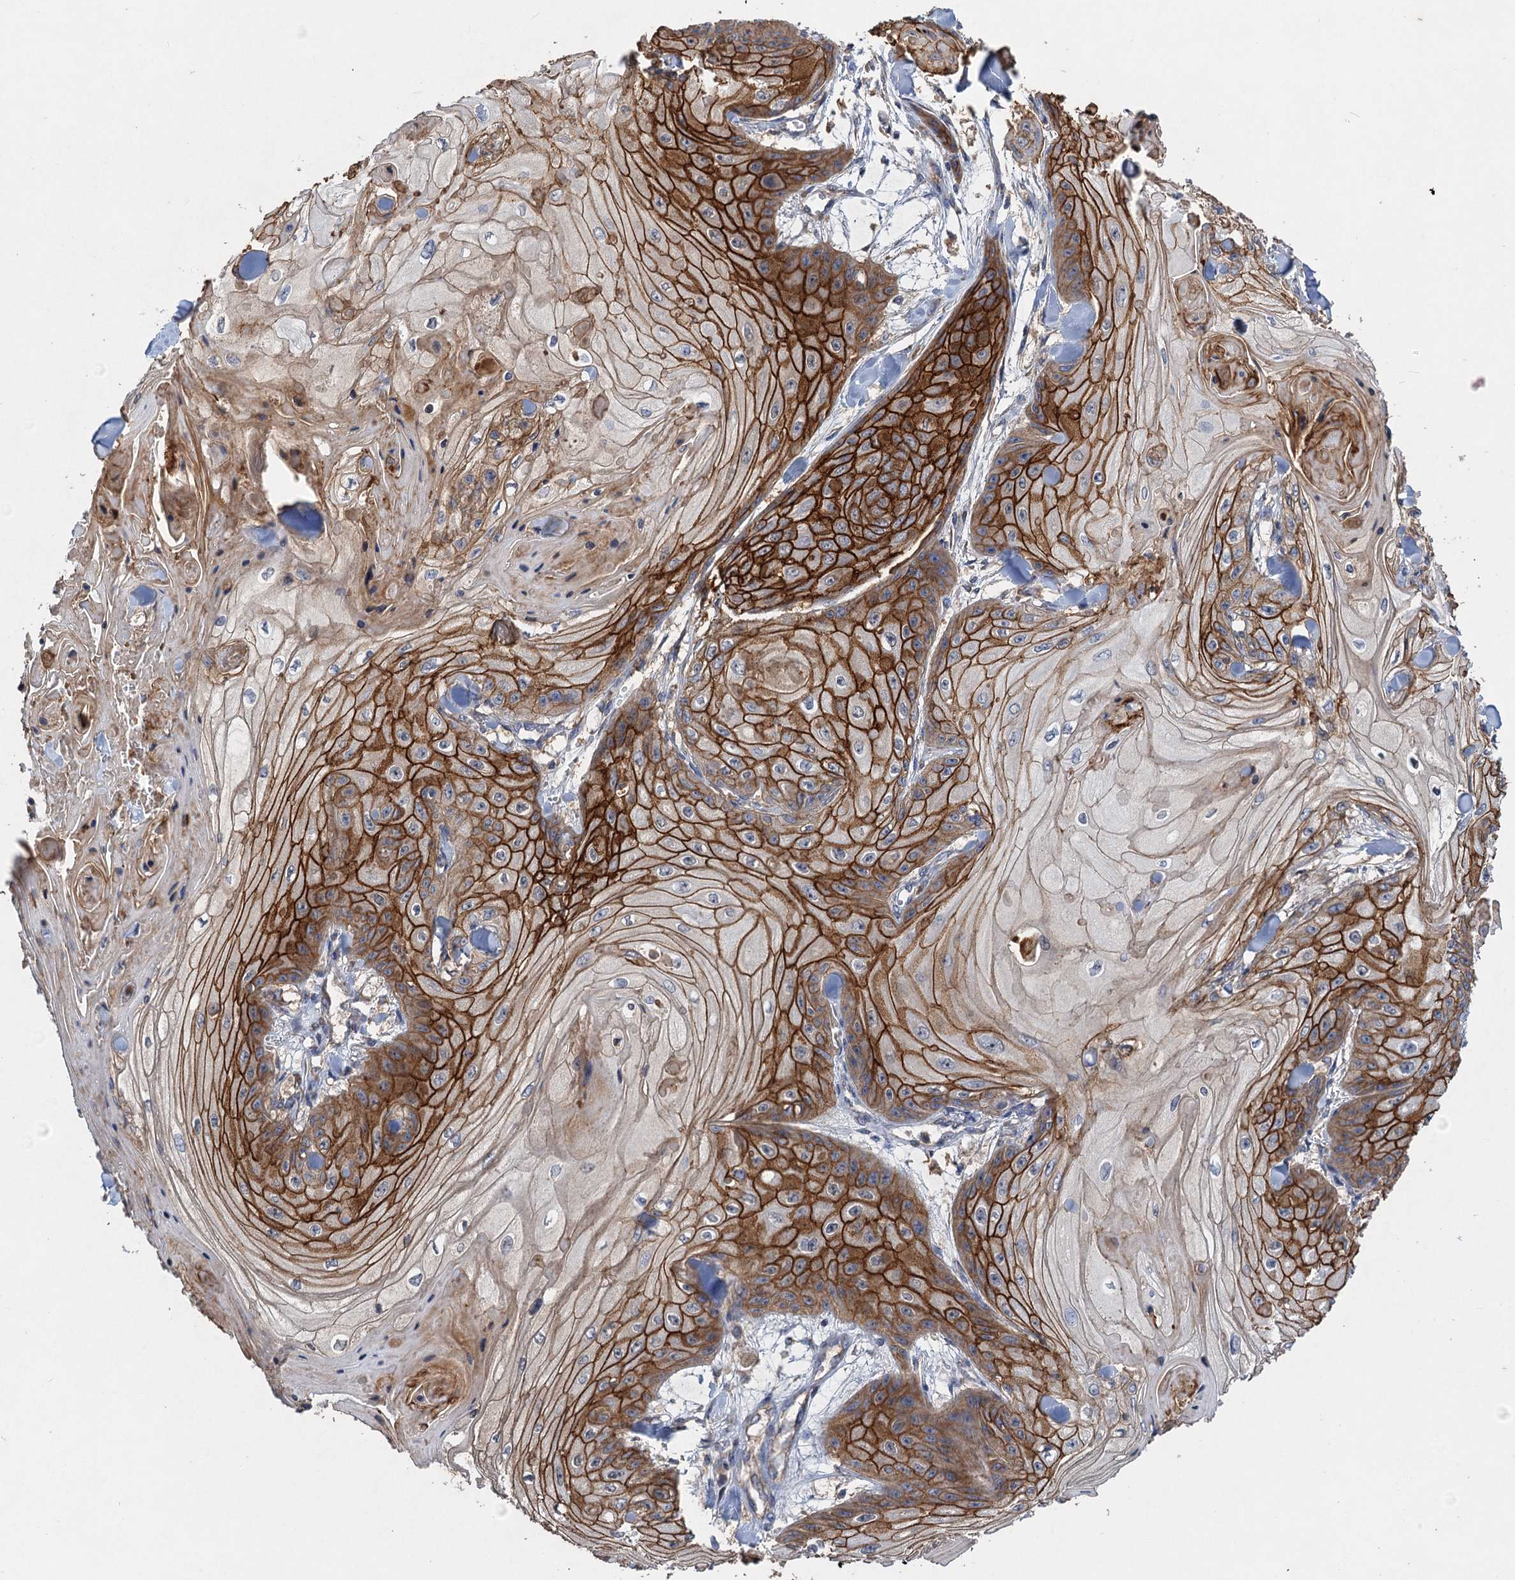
{"staining": {"intensity": "strong", "quantity": ">75%", "location": "cytoplasmic/membranous"}, "tissue": "skin cancer", "cell_type": "Tumor cells", "image_type": "cancer", "snomed": [{"axis": "morphology", "description": "Squamous cell carcinoma, NOS"}, {"axis": "topography", "description": "Skin"}], "caption": "This is an image of immunohistochemistry staining of squamous cell carcinoma (skin), which shows strong expression in the cytoplasmic/membranous of tumor cells.", "gene": "SCUBE3", "patient": {"sex": "male", "age": 74}}